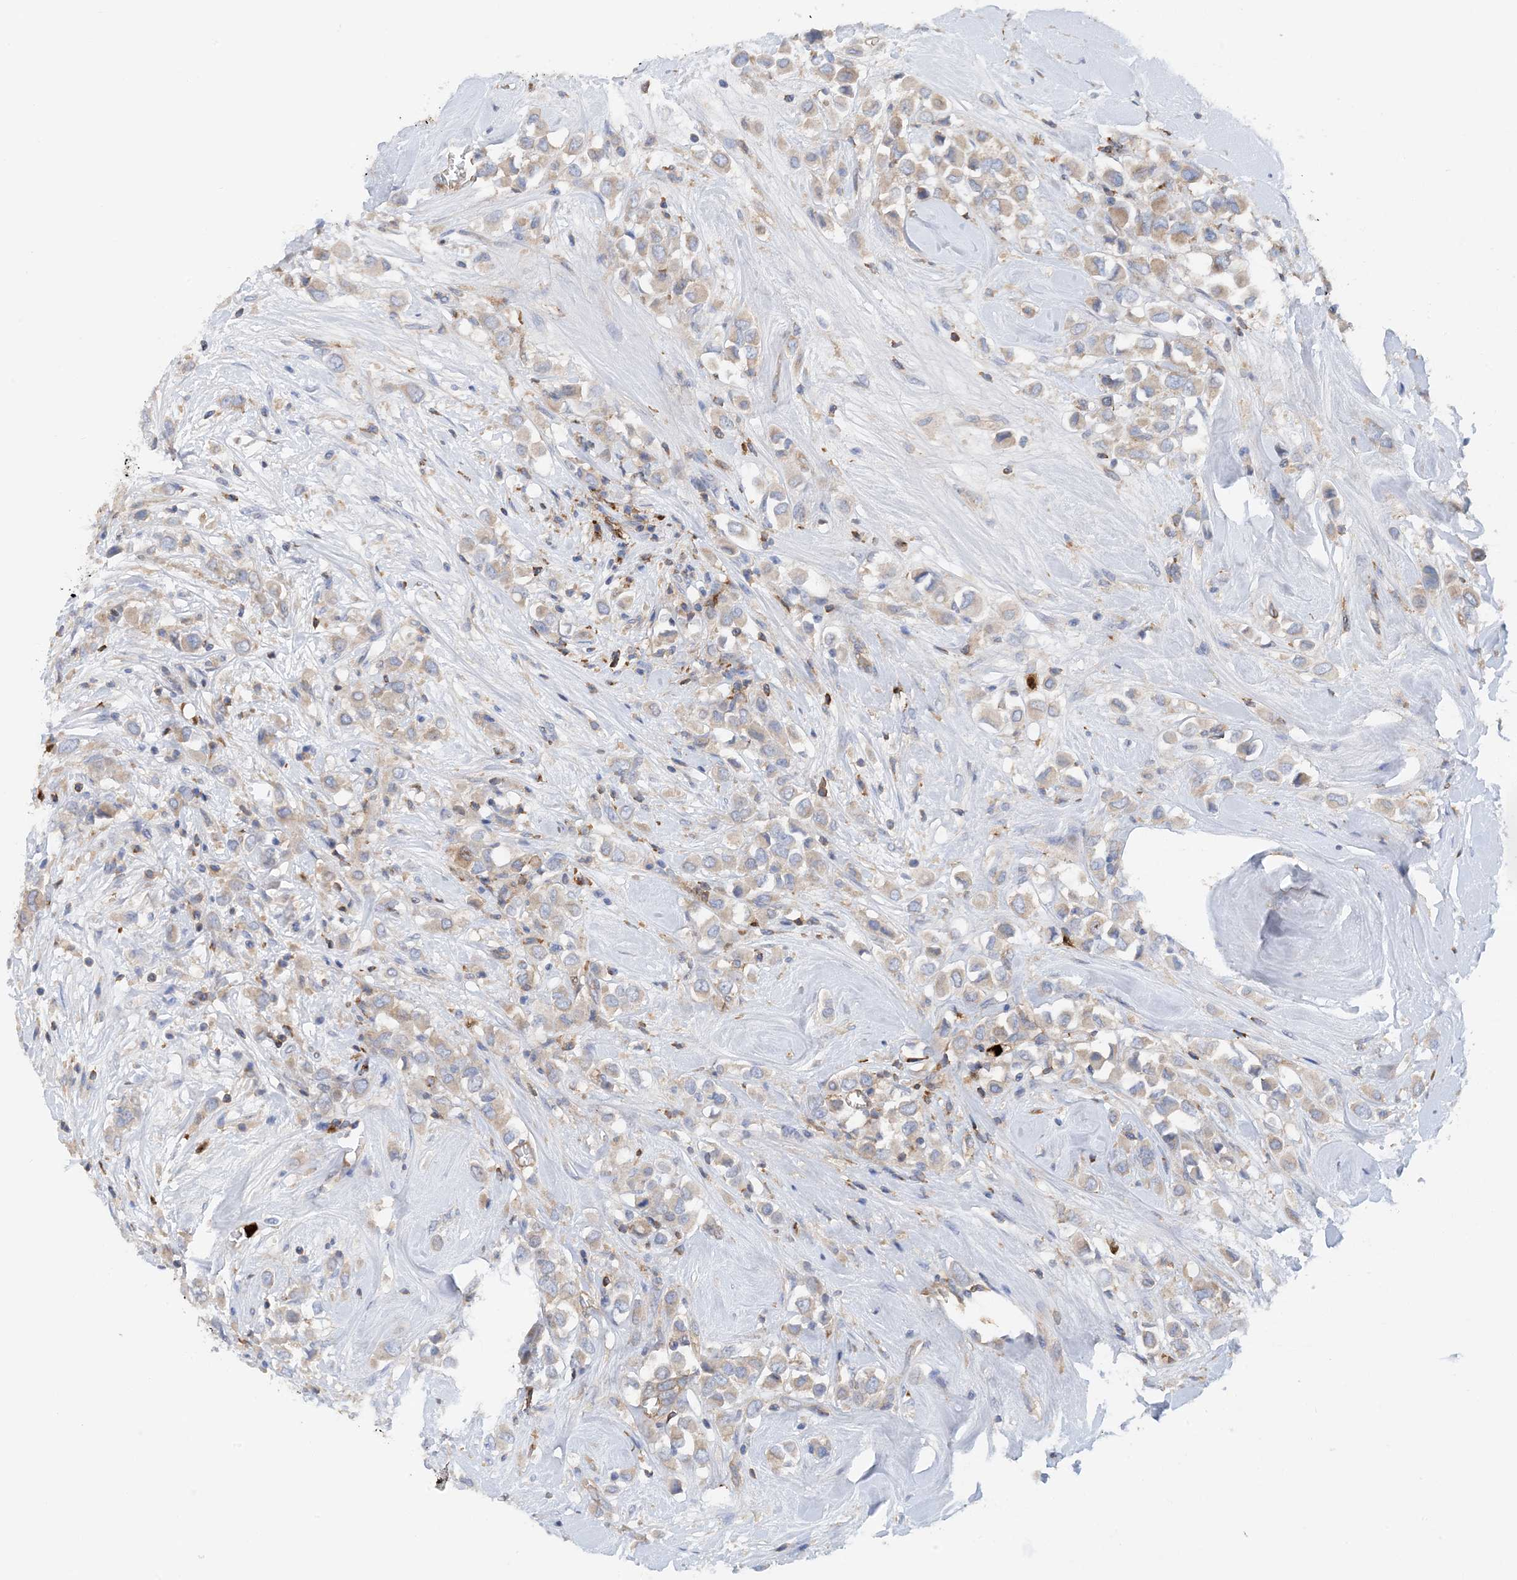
{"staining": {"intensity": "weak", "quantity": "25%-75%", "location": "cytoplasmic/membranous"}, "tissue": "breast cancer", "cell_type": "Tumor cells", "image_type": "cancer", "snomed": [{"axis": "morphology", "description": "Duct carcinoma"}, {"axis": "topography", "description": "Breast"}], "caption": "An immunohistochemistry image of tumor tissue is shown. Protein staining in brown shows weak cytoplasmic/membranous positivity in breast infiltrating ductal carcinoma within tumor cells.", "gene": "PHACTR2", "patient": {"sex": "female", "age": 61}}